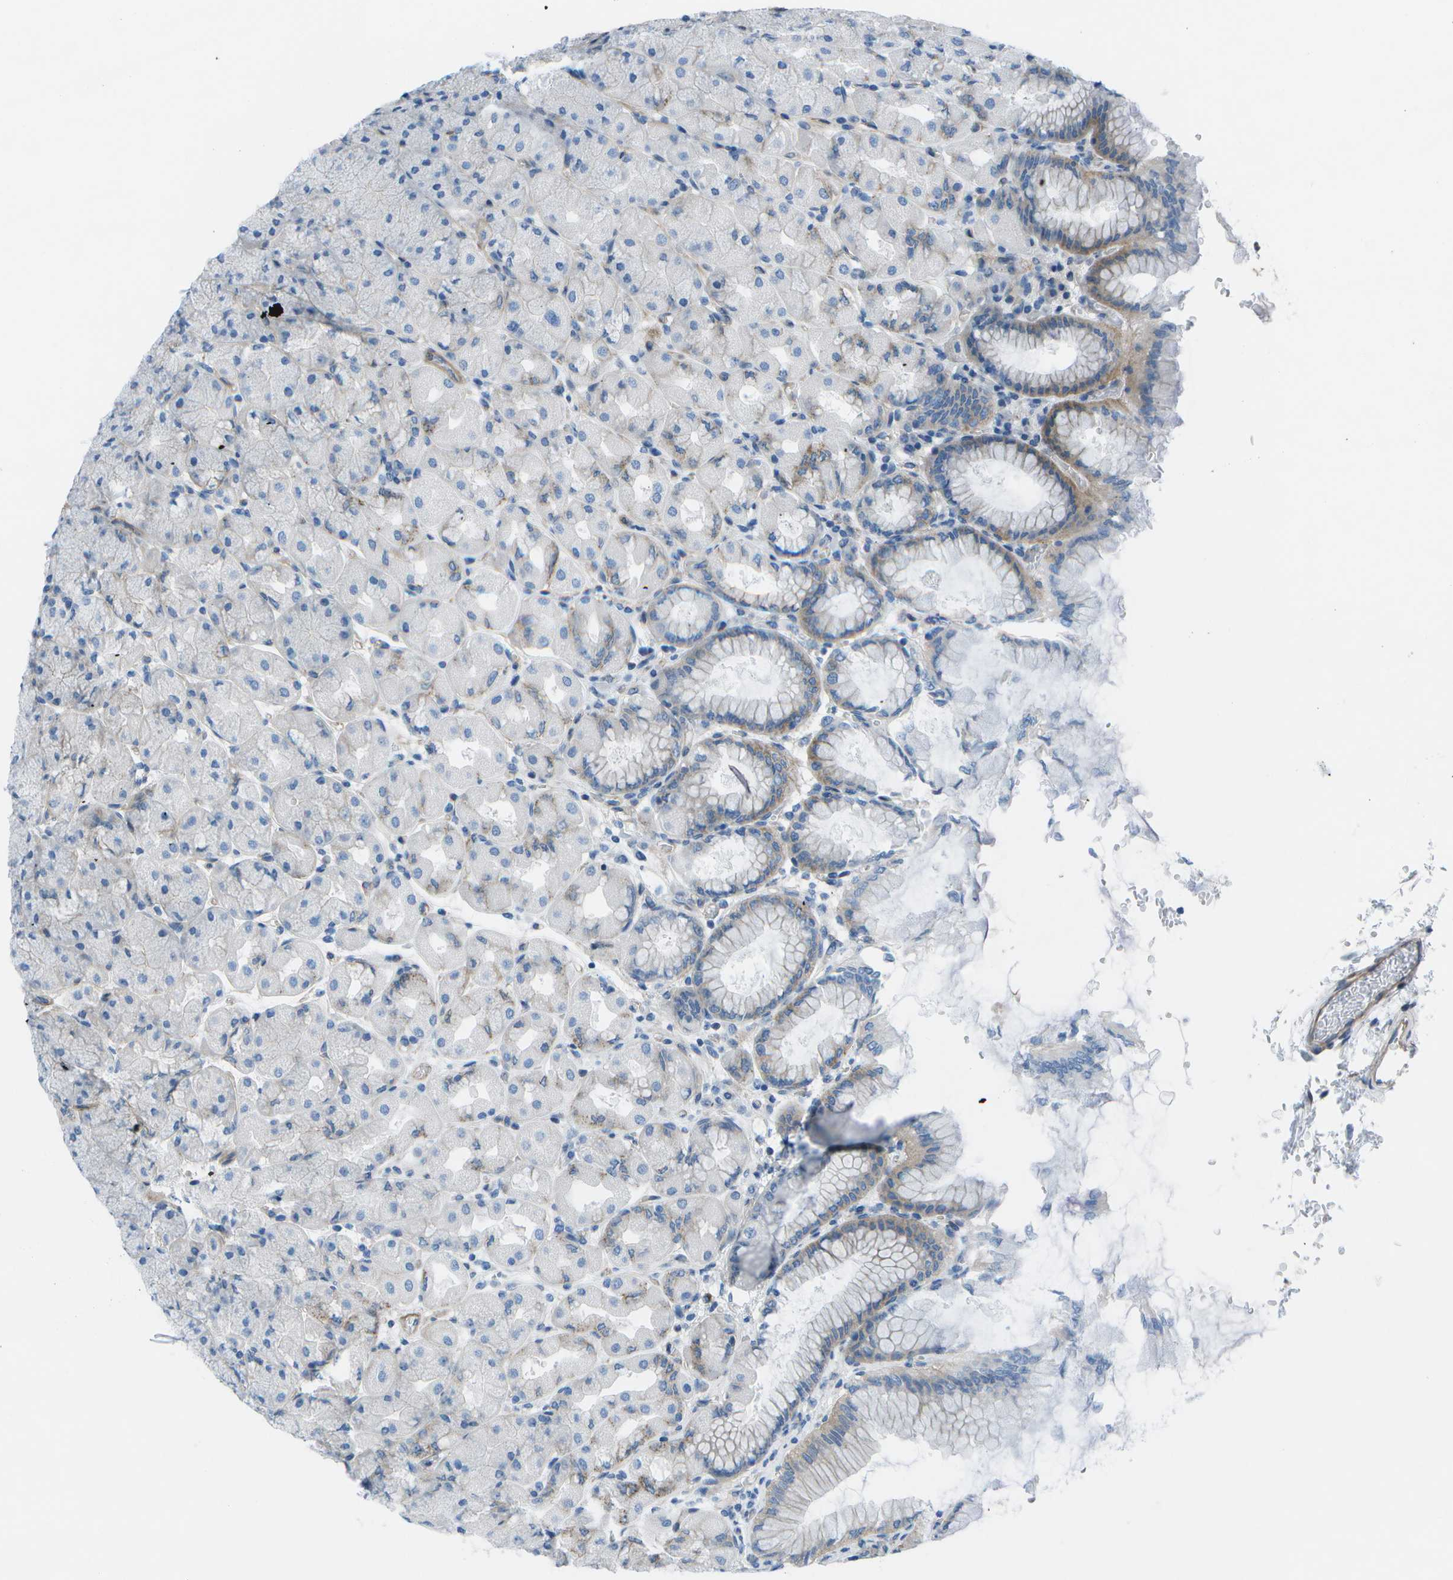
{"staining": {"intensity": "moderate", "quantity": "<25%", "location": "cytoplasmic/membranous"}, "tissue": "stomach", "cell_type": "Glandular cells", "image_type": "normal", "snomed": [{"axis": "morphology", "description": "Normal tissue, NOS"}, {"axis": "topography", "description": "Stomach, upper"}], "caption": "Immunohistochemistry histopathology image of unremarkable human stomach stained for a protein (brown), which reveals low levels of moderate cytoplasmic/membranous staining in approximately <25% of glandular cells.", "gene": "SORBS3", "patient": {"sex": "female", "age": 56}}